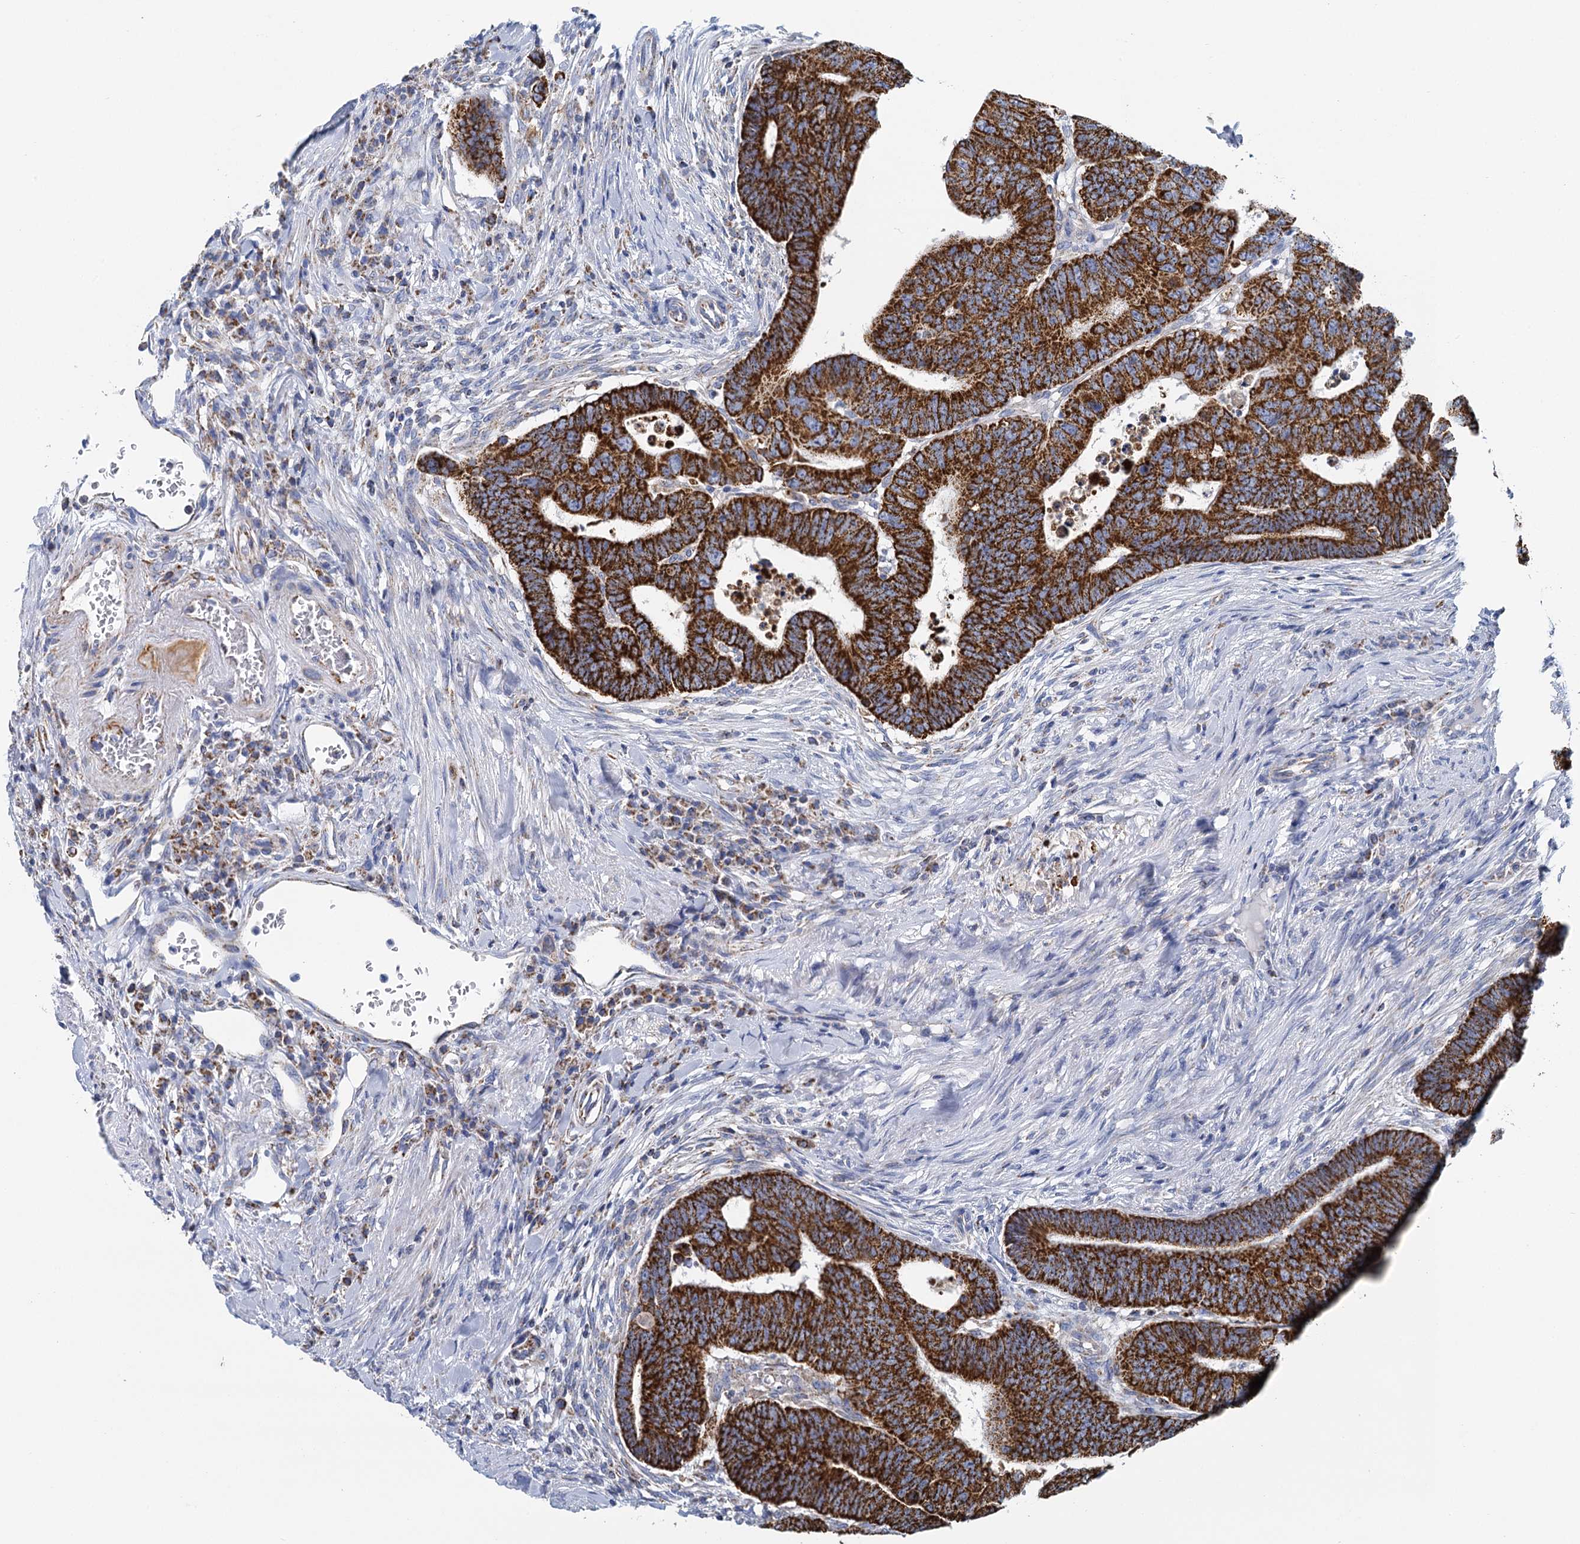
{"staining": {"intensity": "strong", "quantity": ">75%", "location": "cytoplasmic/membranous"}, "tissue": "colorectal cancer", "cell_type": "Tumor cells", "image_type": "cancer", "snomed": [{"axis": "morphology", "description": "Normal tissue, NOS"}, {"axis": "morphology", "description": "Adenocarcinoma, NOS"}, {"axis": "topography", "description": "Rectum"}], "caption": "A high amount of strong cytoplasmic/membranous staining is seen in about >75% of tumor cells in colorectal adenocarcinoma tissue.", "gene": "CCP110", "patient": {"sex": "female", "age": 65}}